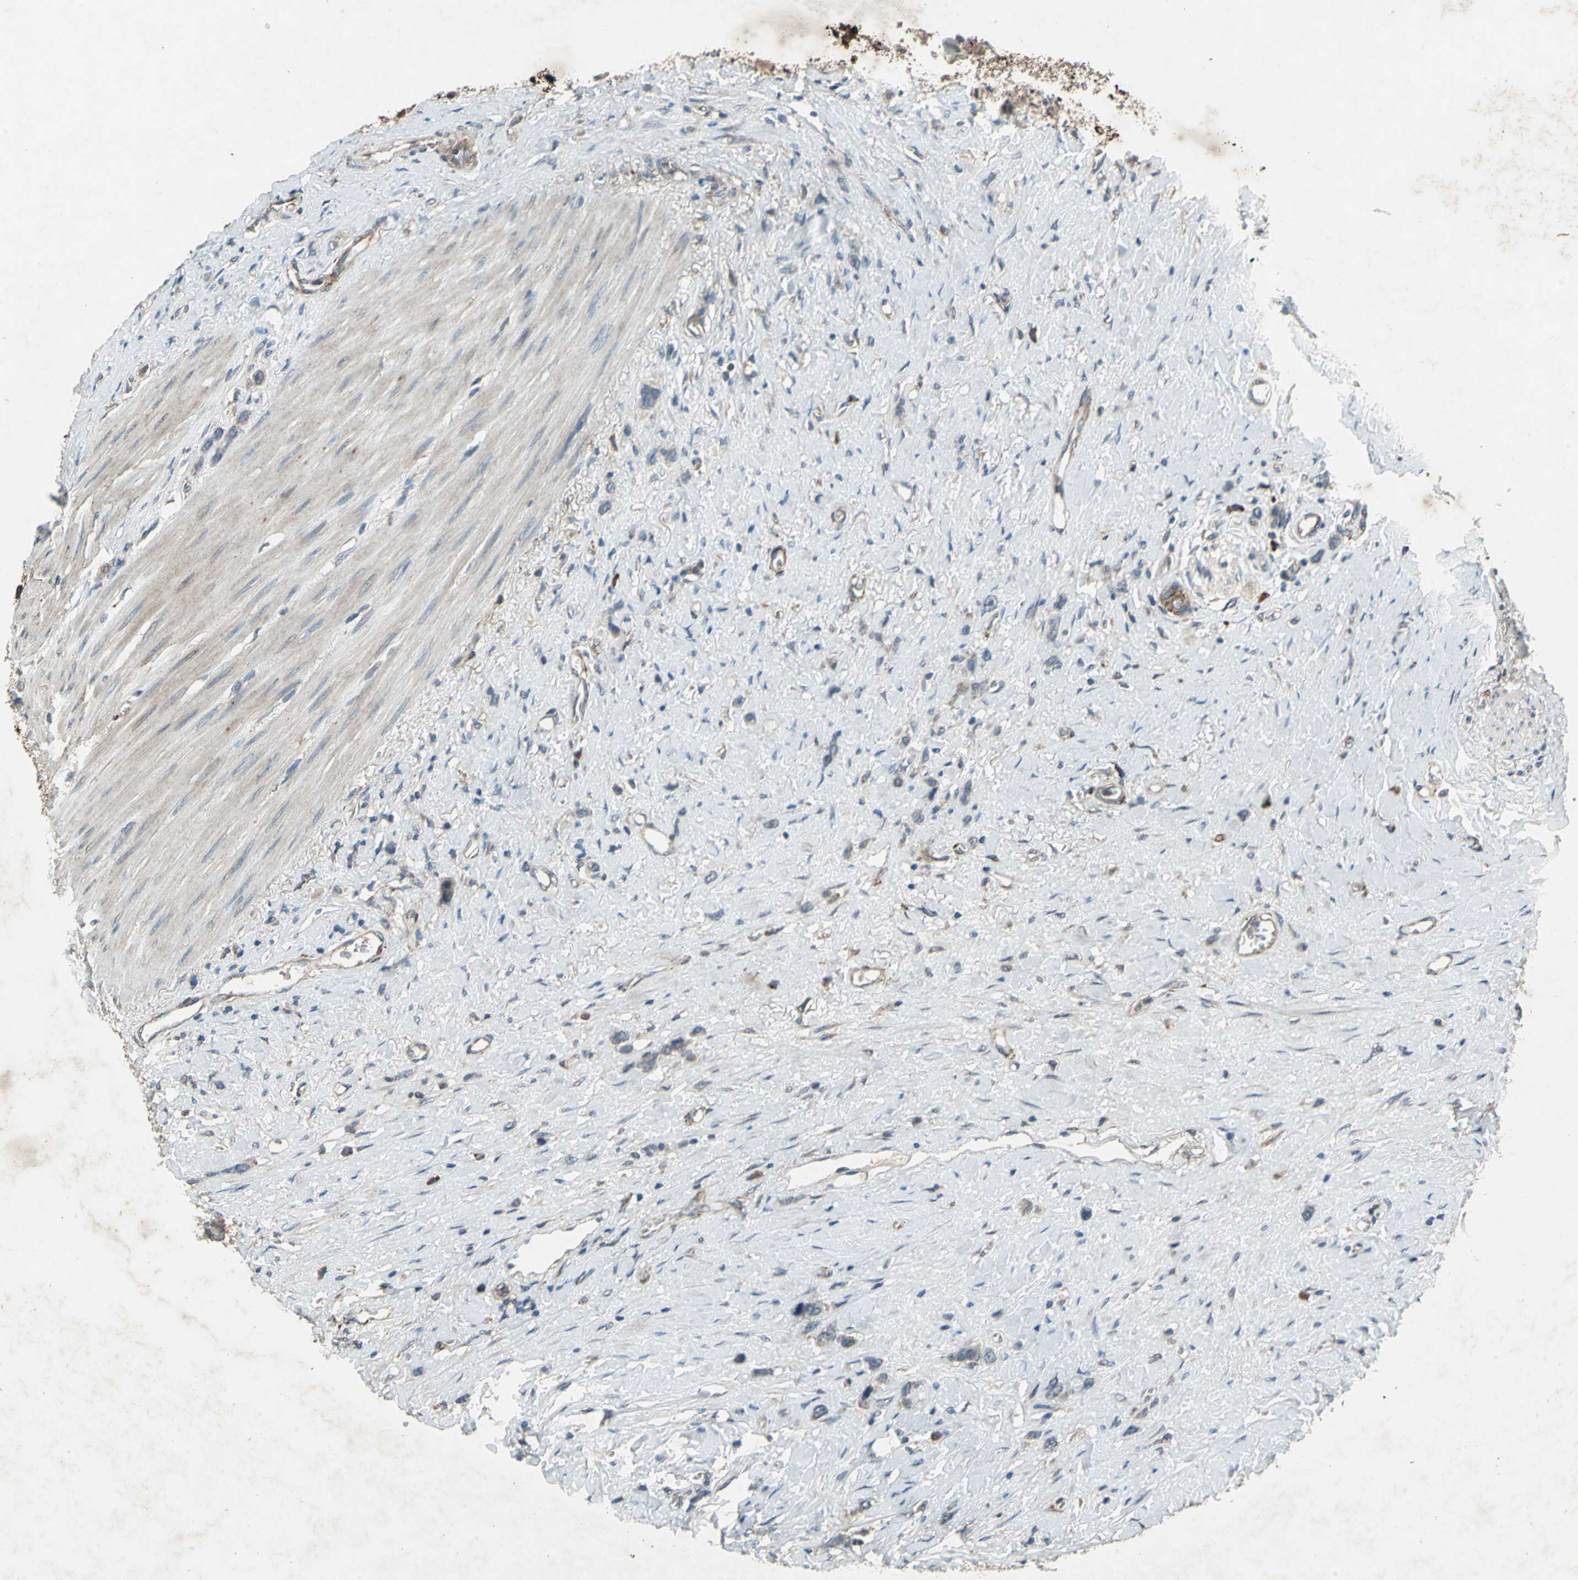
{"staining": {"intensity": "weak", "quantity": ">75%", "location": "cytoplasmic/membranous"}, "tissue": "stomach cancer", "cell_type": "Tumor cells", "image_type": "cancer", "snomed": [{"axis": "morphology", "description": "Normal tissue, NOS"}, {"axis": "morphology", "description": "Adenocarcinoma, NOS"}, {"axis": "morphology", "description": "Adenocarcinoma, High grade"}, {"axis": "topography", "description": "Stomach, upper"}, {"axis": "topography", "description": "Stomach"}], "caption": "Tumor cells display low levels of weak cytoplasmic/membranous positivity in about >75% of cells in stomach adenocarcinoma (high-grade). (Brightfield microscopy of DAB IHC at high magnification).", "gene": "SEPTIN4", "patient": {"sex": "female", "age": 65}}